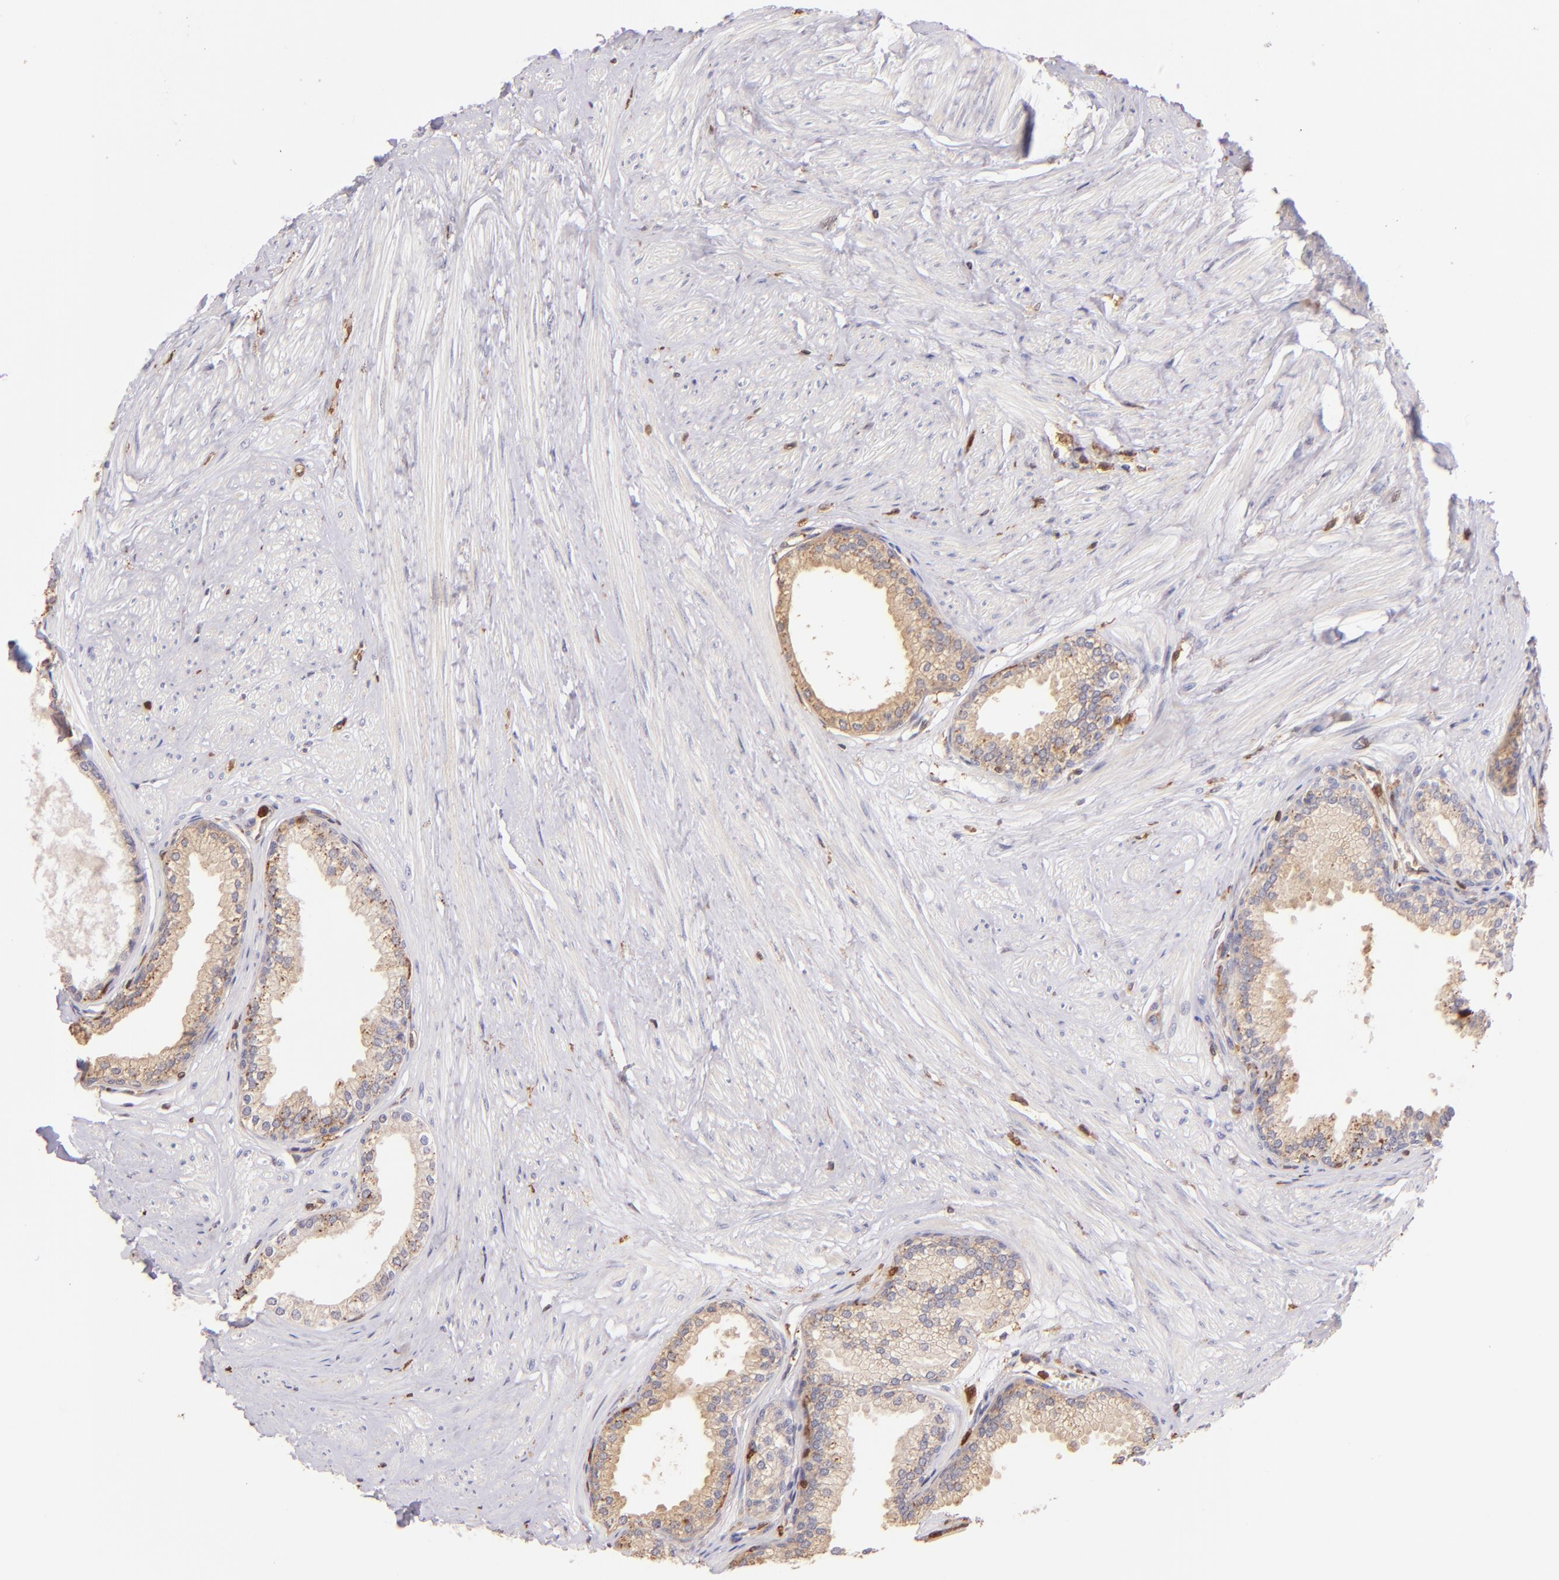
{"staining": {"intensity": "weak", "quantity": ">75%", "location": "cytoplasmic/membranous"}, "tissue": "prostate", "cell_type": "Glandular cells", "image_type": "normal", "snomed": [{"axis": "morphology", "description": "Normal tissue, NOS"}, {"axis": "topography", "description": "Prostate"}], "caption": "Brown immunohistochemical staining in normal human prostate shows weak cytoplasmic/membranous positivity in approximately >75% of glandular cells.", "gene": "BTK", "patient": {"sex": "male", "age": 64}}